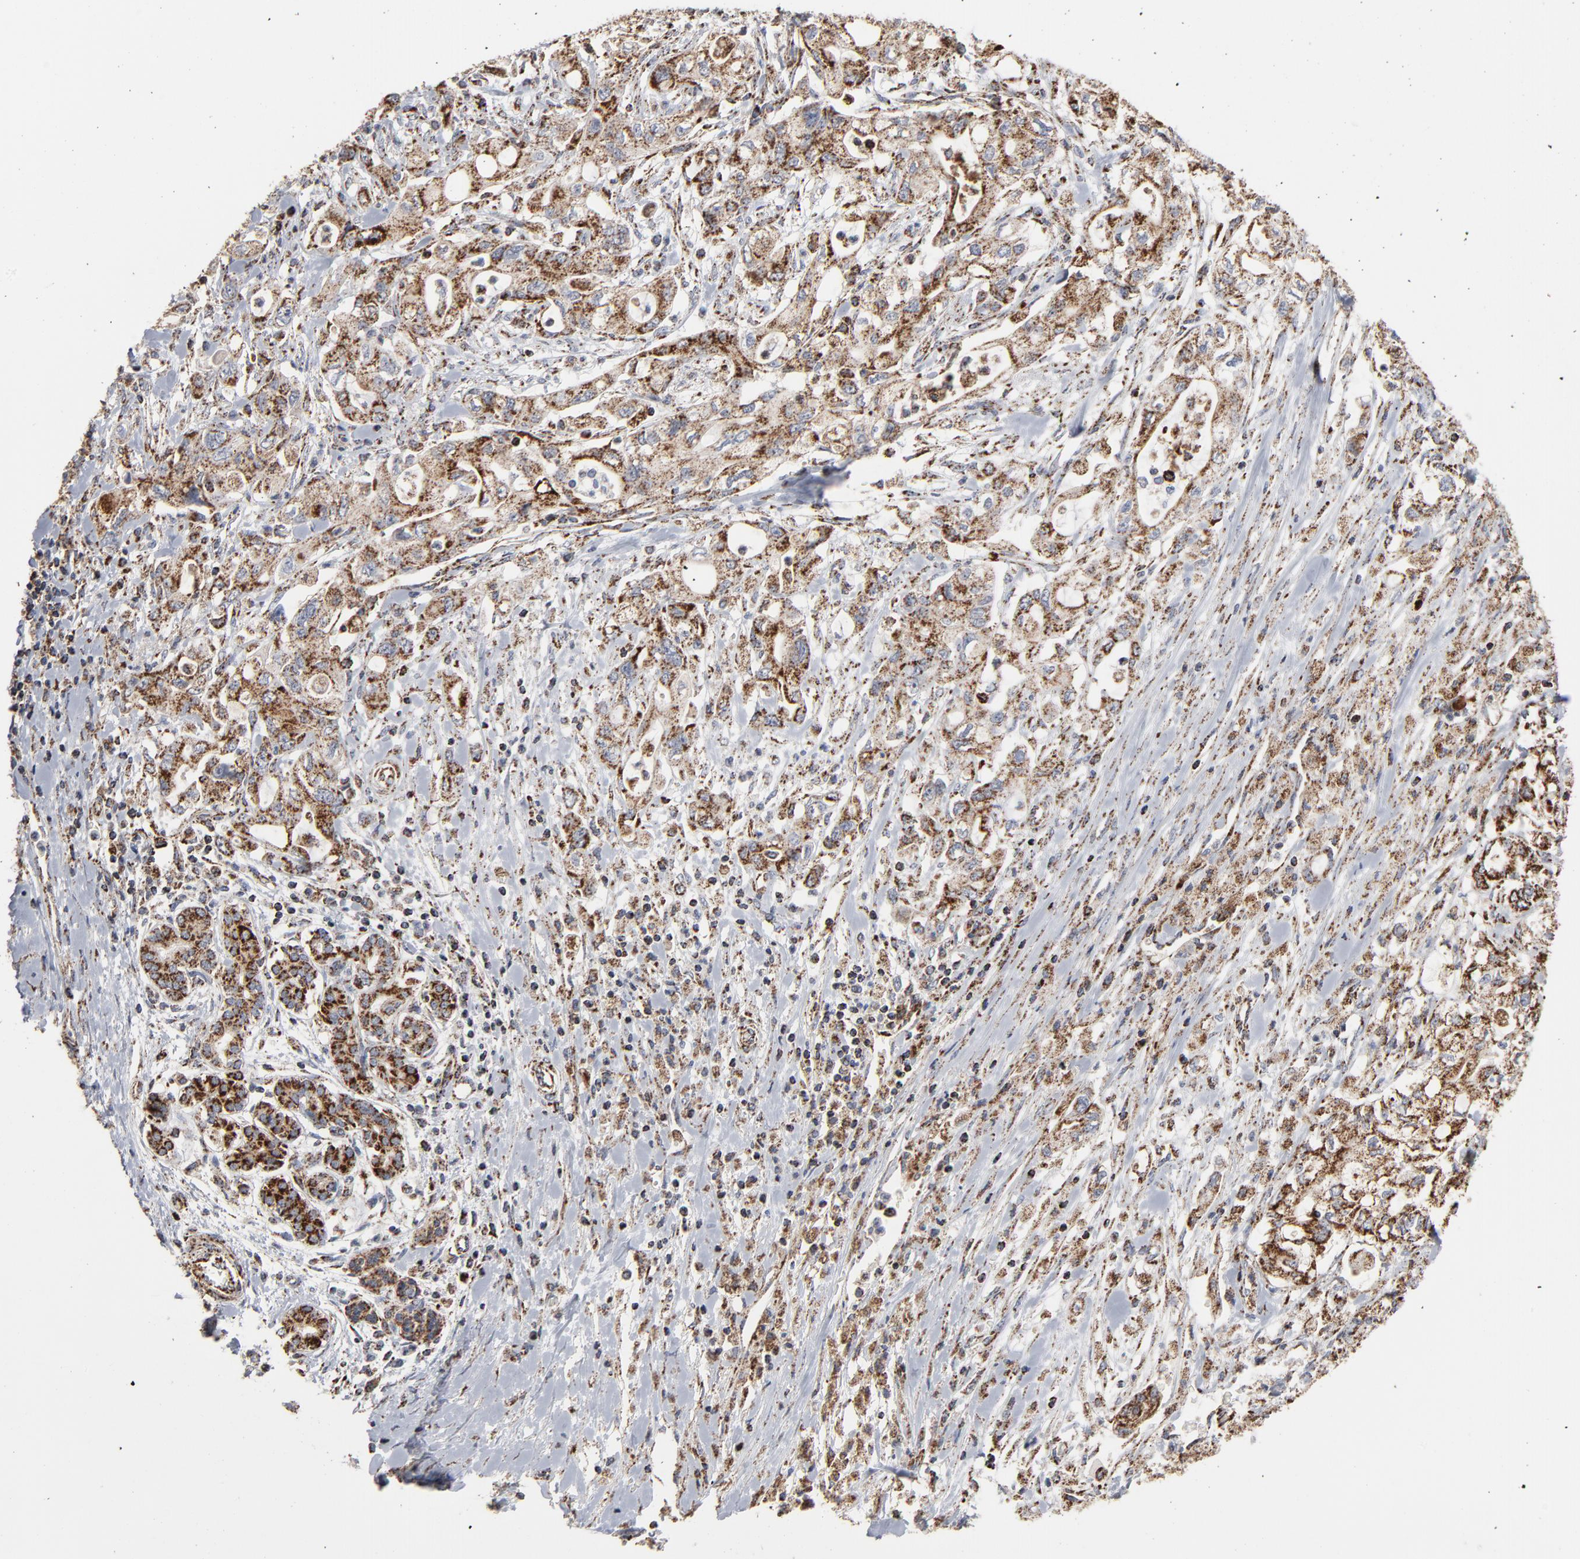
{"staining": {"intensity": "strong", "quantity": ">75%", "location": "cytoplasmic/membranous"}, "tissue": "pancreatic cancer", "cell_type": "Tumor cells", "image_type": "cancer", "snomed": [{"axis": "morphology", "description": "Adenocarcinoma, NOS"}, {"axis": "topography", "description": "Pancreas"}], "caption": "The immunohistochemical stain shows strong cytoplasmic/membranous positivity in tumor cells of pancreatic cancer (adenocarcinoma) tissue. (Stains: DAB in brown, nuclei in blue, Microscopy: brightfield microscopy at high magnification).", "gene": "UQCRC1", "patient": {"sex": "male", "age": 79}}